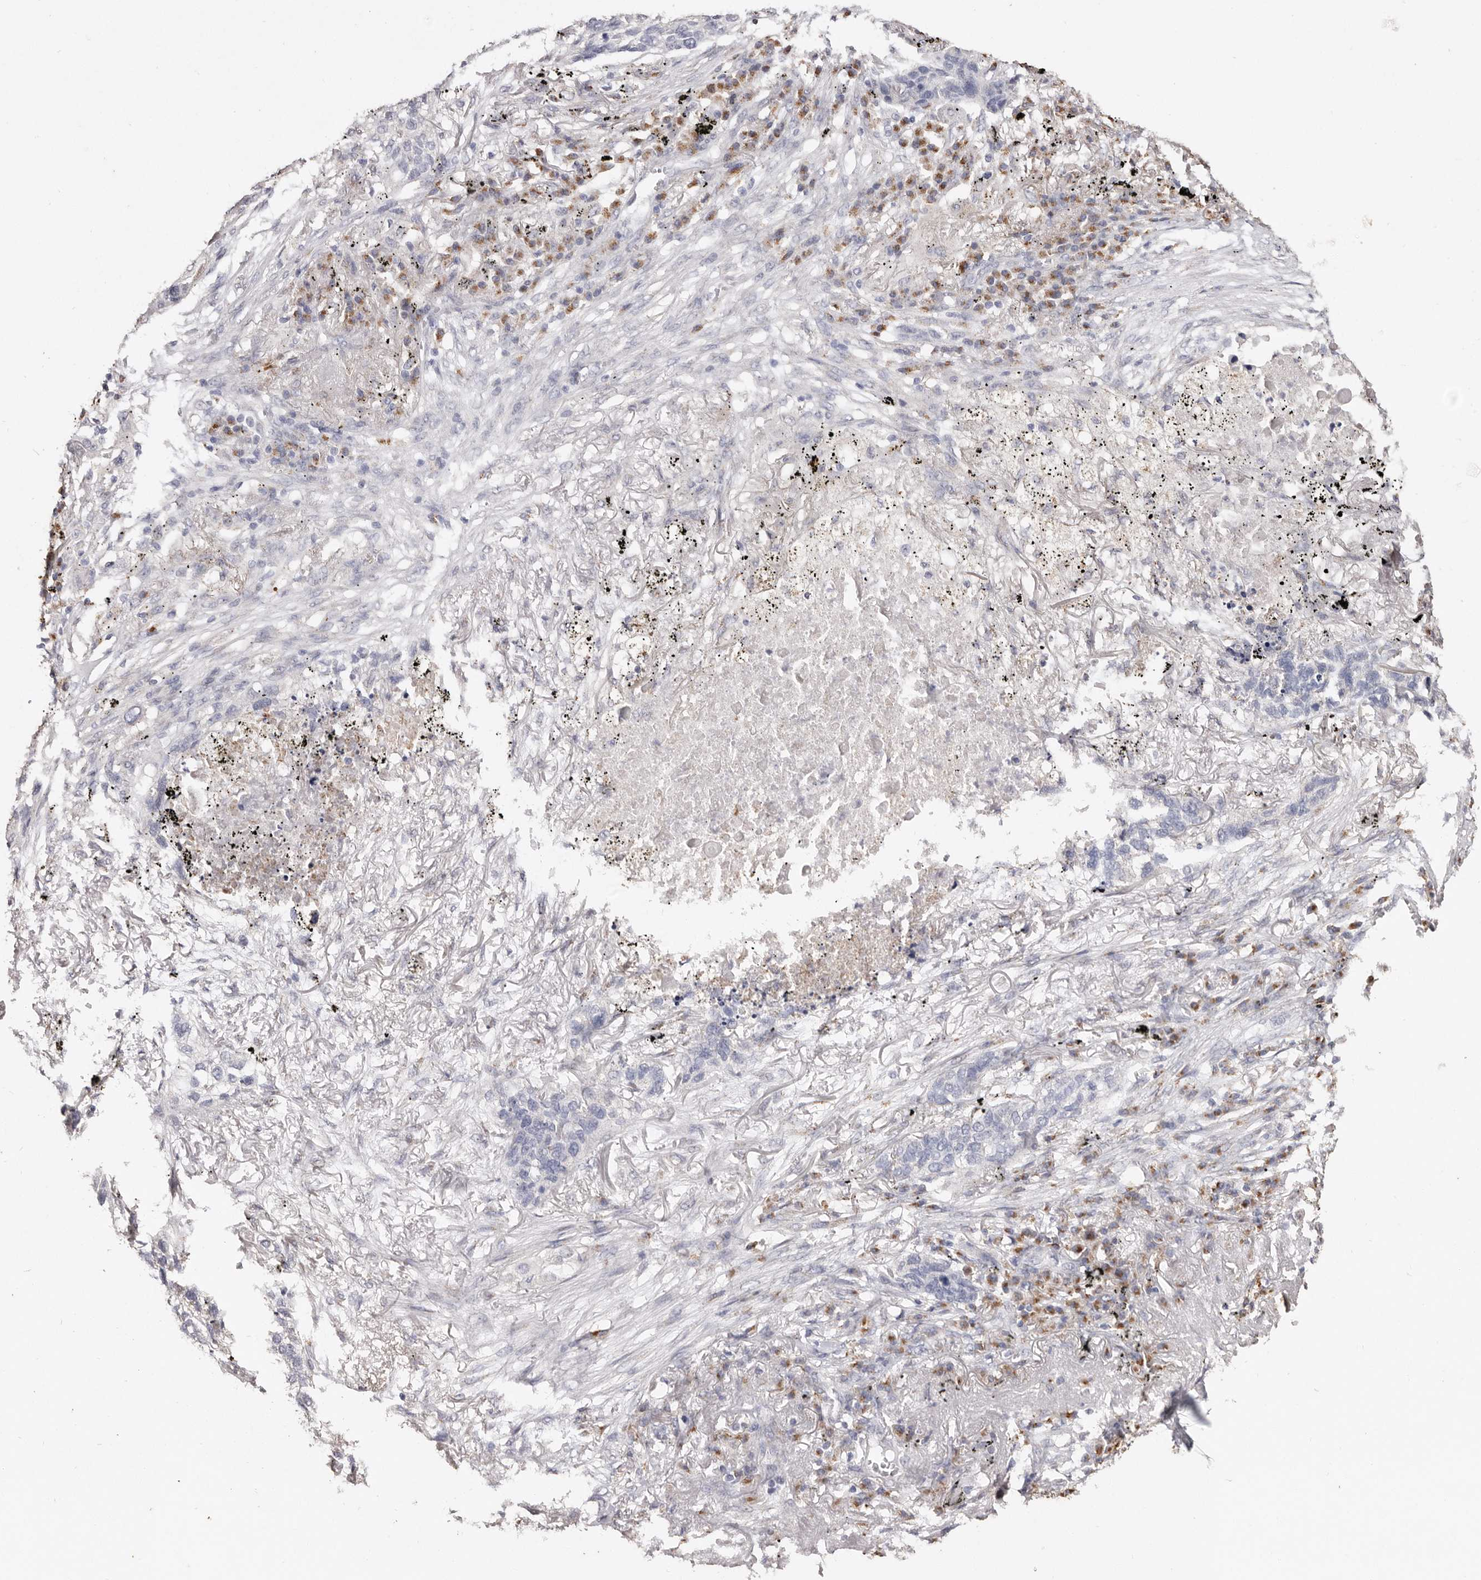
{"staining": {"intensity": "negative", "quantity": "none", "location": "none"}, "tissue": "lung cancer", "cell_type": "Tumor cells", "image_type": "cancer", "snomed": [{"axis": "morphology", "description": "Squamous cell carcinoma, NOS"}, {"axis": "topography", "description": "Lung"}], "caption": "Histopathology image shows no protein expression in tumor cells of lung squamous cell carcinoma tissue.", "gene": "LGALS7B", "patient": {"sex": "female", "age": 63}}